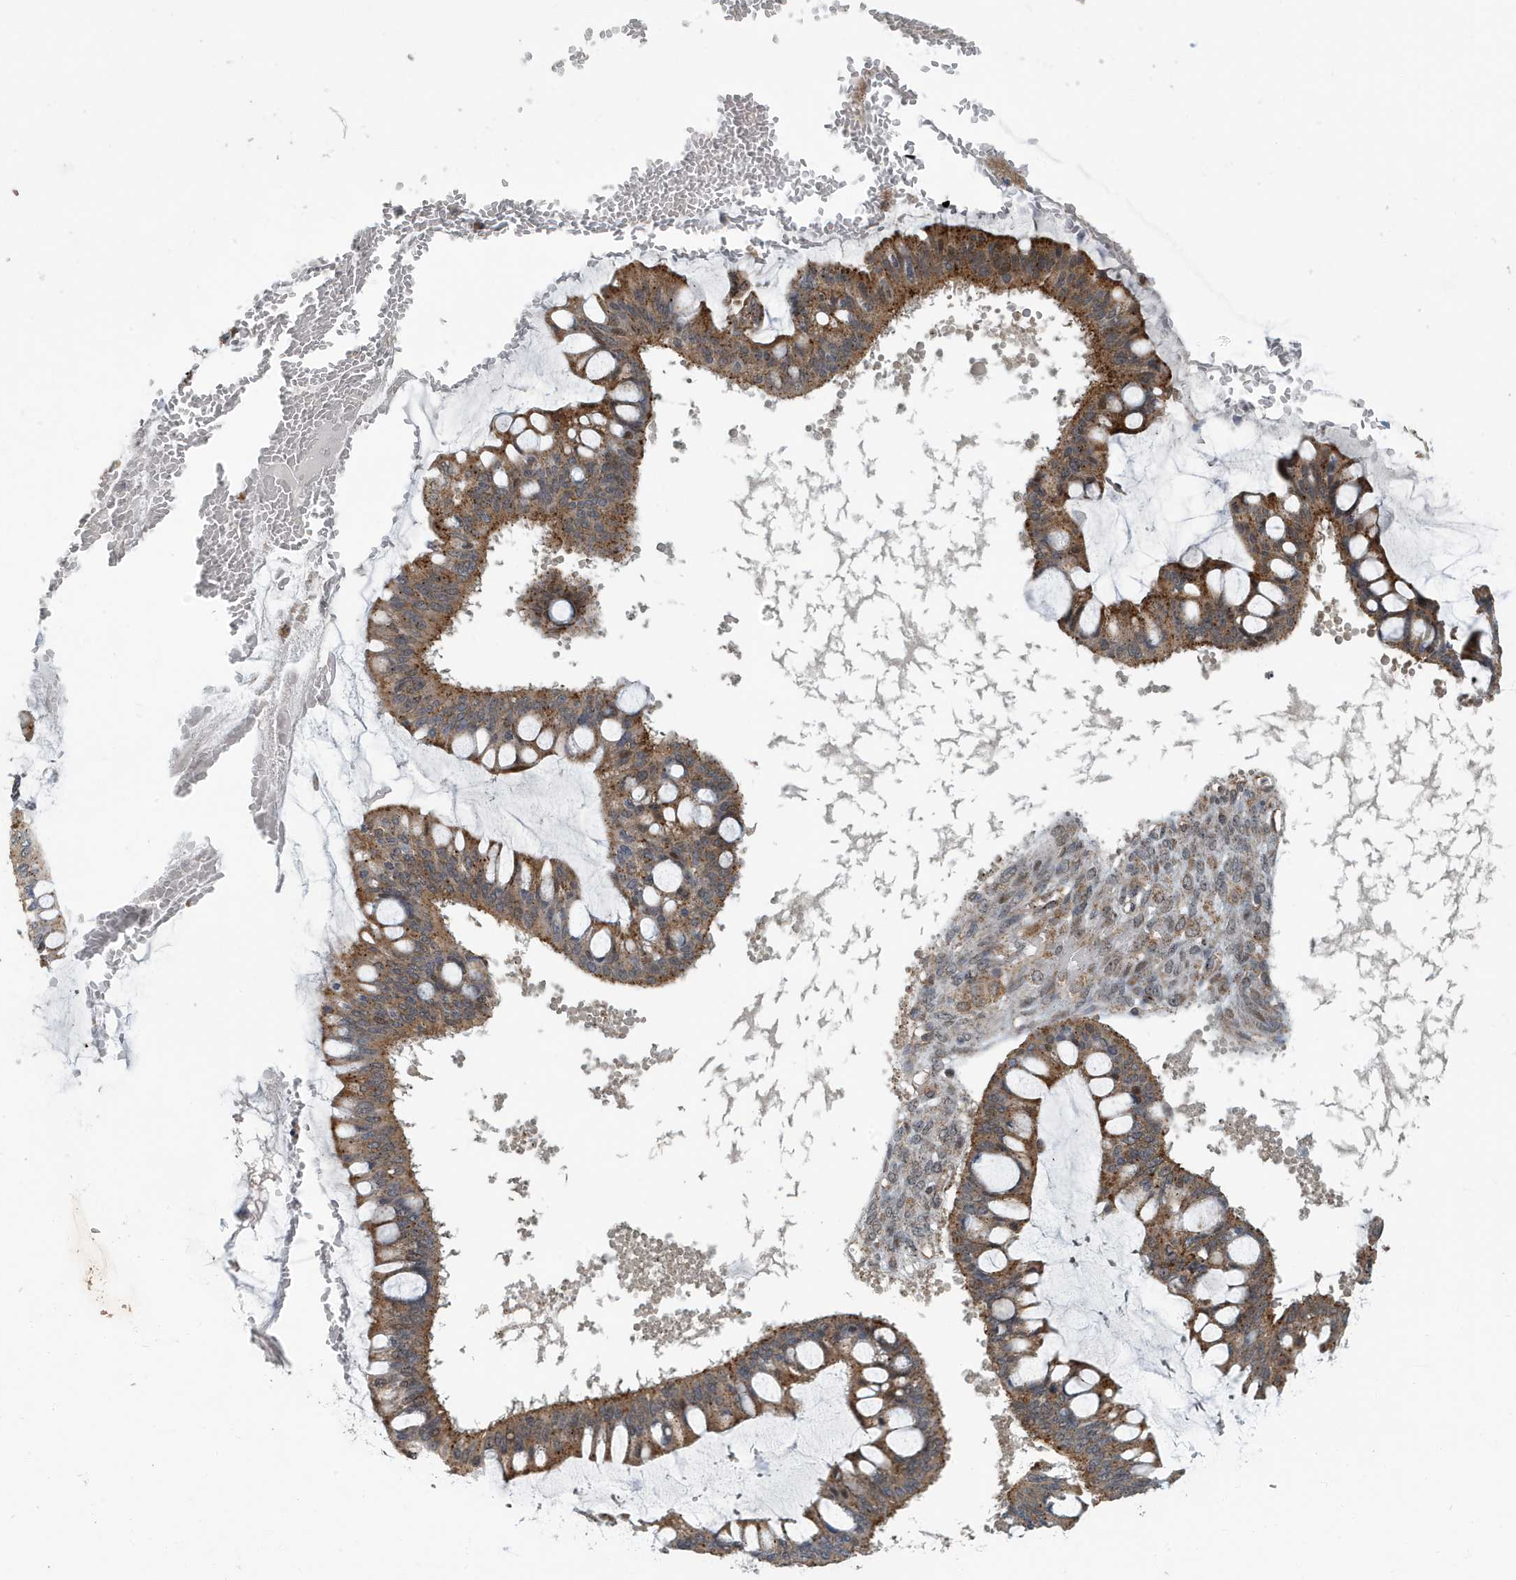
{"staining": {"intensity": "moderate", "quantity": ">75%", "location": "cytoplasmic/membranous"}, "tissue": "ovarian cancer", "cell_type": "Tumor cells", "image_type": "cancer", "snomed": [{"axis": "morphology", "description": "Cystadenocarcinoma, mucinous, NOS"}, {"axis": "topography", "description": "Ovary"}], "caption": "Protein analysis of ovarian cancer tissue reveals moderate cytoplasmic/membranous positivity in approximately >75% of tumor cells. The staining is performed using DAB (3,3'-diaminobenzidine) brown chromogen to label protein expression. The nuclei are counter-stained blue using hematoxylin.", "gene": "KIF15", "patient": {"sex": "female", "age": 73}}